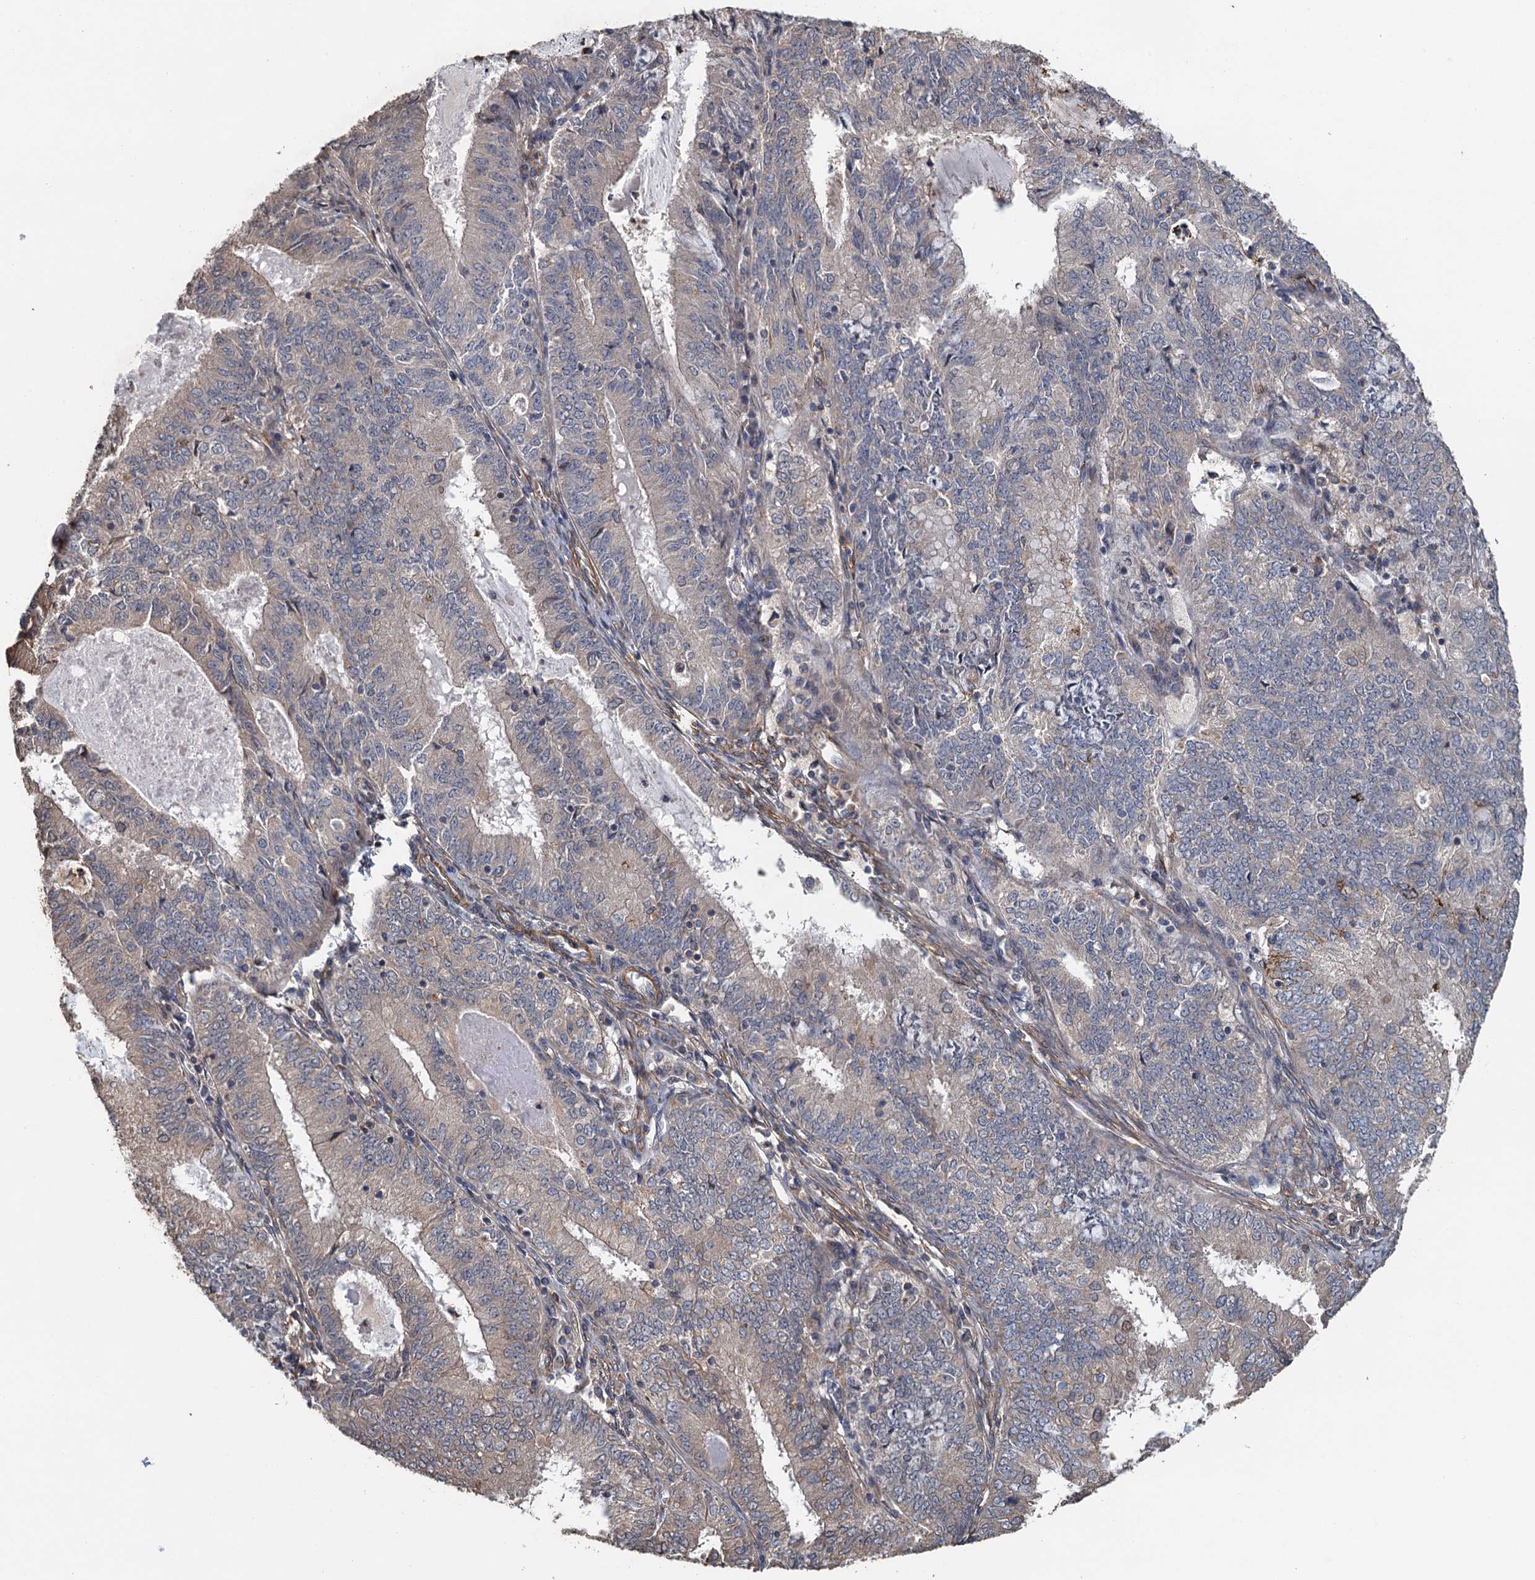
{"staining": {"intensity": "weak", "quantity": "<25%", "location": "cytoplasmic/membranous"}, "tissue": "endometrial cancer", "cell_type": "Tumor cells", "image_type": "cancer", "snomed": [{"axis": "morphology", "description": "Adenocarcinoma, NOS"}, {"axis": "topography", "description": "Endometrium"}], "caption": "The immunohistochemistry (IHC) histopathology image has no significant staining in tumor cells of adenocarcinoma (endometrial) tissue.", "gene": "MEAK7", "patient": {"sex": "female", "age": 57}}